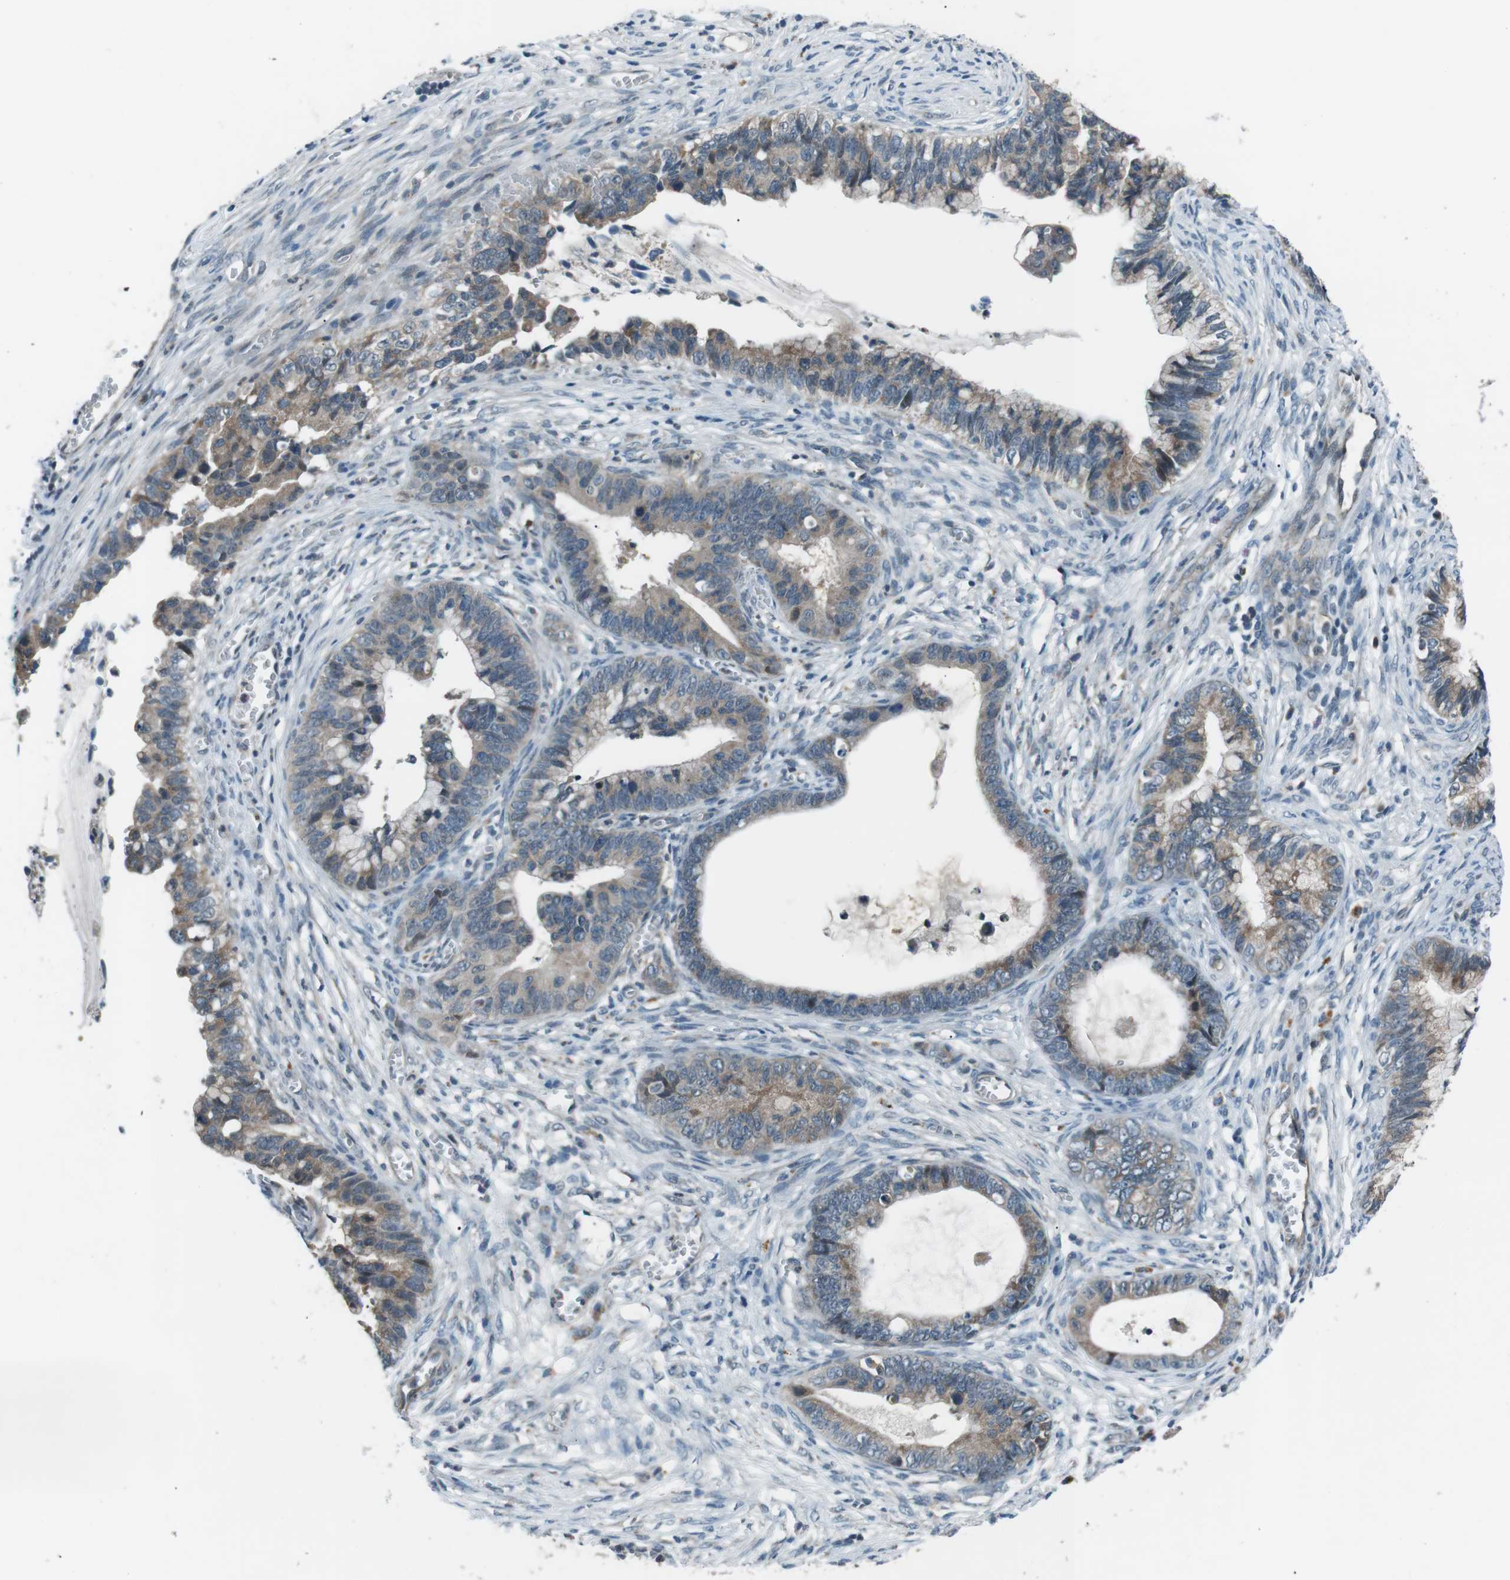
{"staining": {"intensity": "weak", "quantity": ">75%", "location": "cytoplasmic/membranous"}, "tissue": "cervical cancer", "cell_type": "Tumor cells", "image_type": "cancer", "snomed": [{"axis": "morphology", "description": "Adenocarcinoma, NOS"}, {"axis": "topography", "description": "Cervix"}], "caption": "Human adenocarcinoma (cervical) stained with a protein marker displays weak staining in tumor cells.", "gene": "LRIG2", "patient": {"sex": "female", "age": 44}}